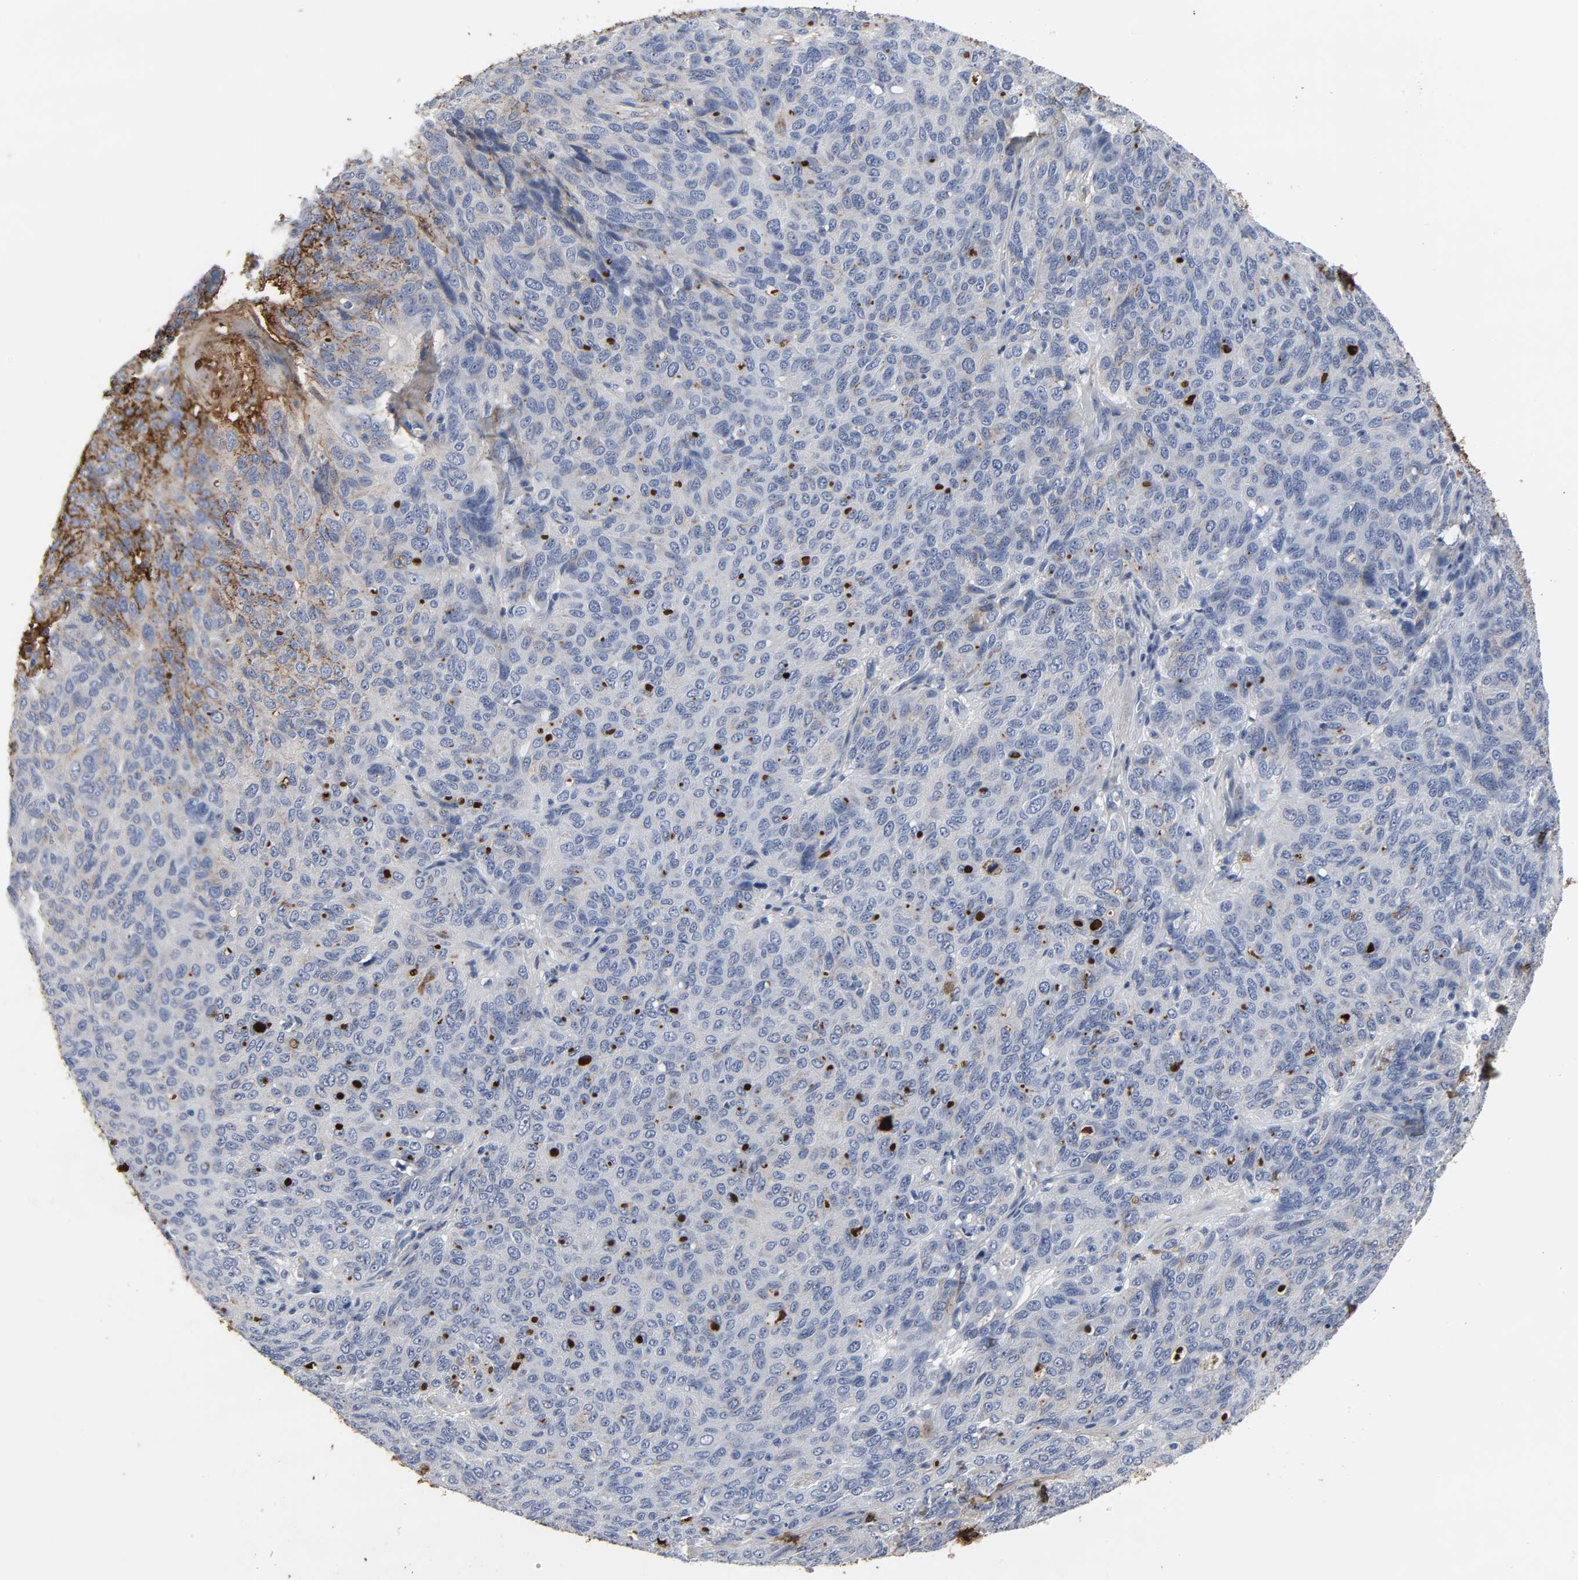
{"staining": {"intensity": "negative", "quantity": "none", "location": "none"}, "tissue": "ovarian cancer", "cell_type": "Tumor cells", "image_type": "cancer", "snomed": [{"axis": "morphology", "description": "Carcinoma, endometroid"}, {"axis": "topography", "description": "Ovary"}], "caption": "Endometroid carcinoma (ovarian) stained for a protein using IHC exhibits no expression tumor cells.", "gene": "FBLN1", "patient": {"sex": "female", "age": 60}}